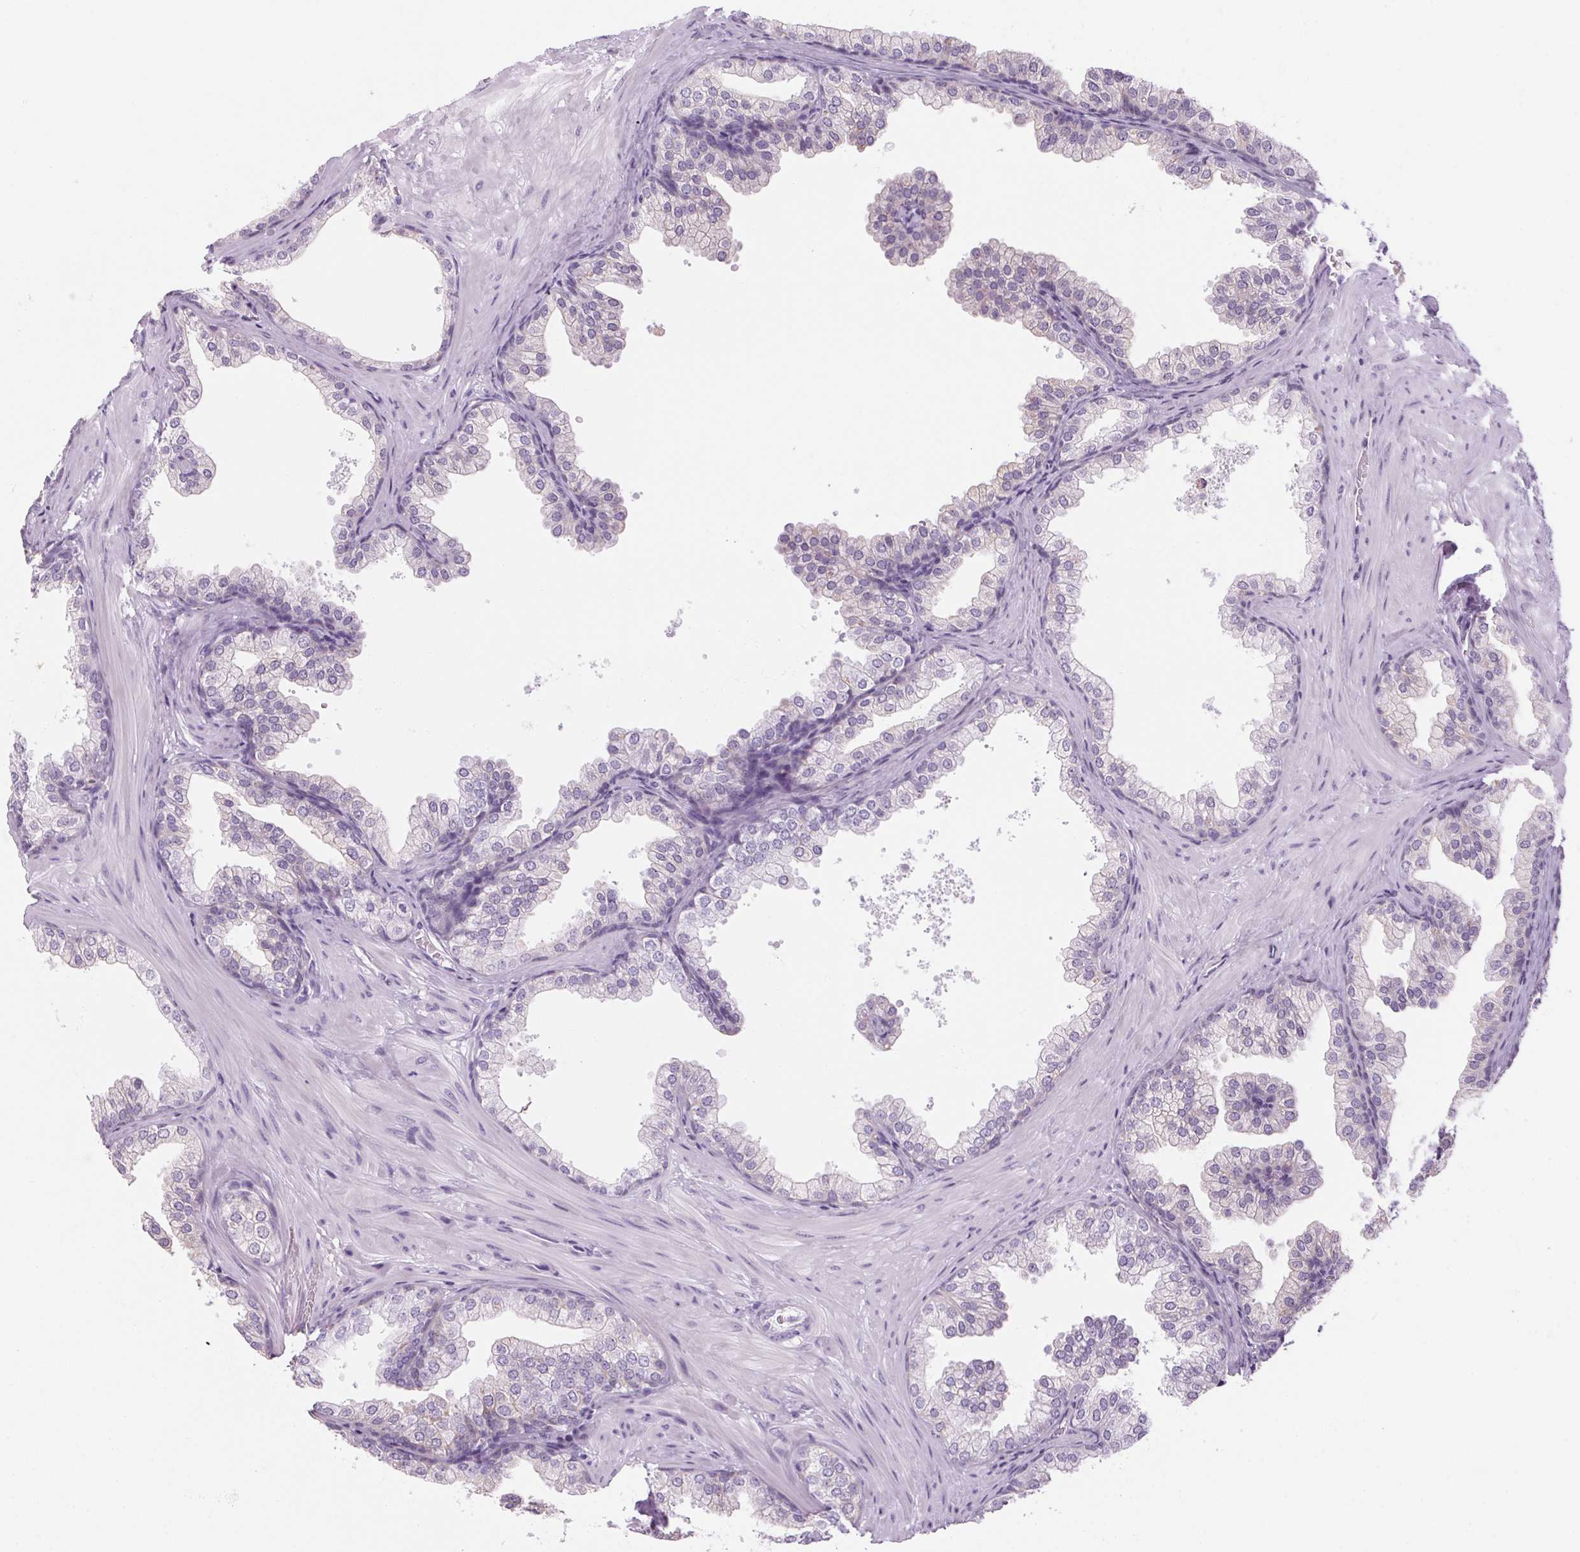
{"staining": {"intensity": "weak", "quantity": "<25%", "location": "cytoplasmic/membranous"}, "tissue": "prostate", "cell_type": "Glandular cells", "image_type": "normal", "snomed": [{"axis": "morphology", "description": "Normal tissue, NOS"}, {"axis": "topography", "description": "Prostate"}], "caption": "The histopathology image shows no significant positivity in glandular cells of prostate. The staining was performed using DAB to visualize the protein expression in brown, while the nuclei were stained in blue with hematoxylin (Magnification: 20x).", "gene": "RPTN", "patient": {"sex": "male", "age": 37}}